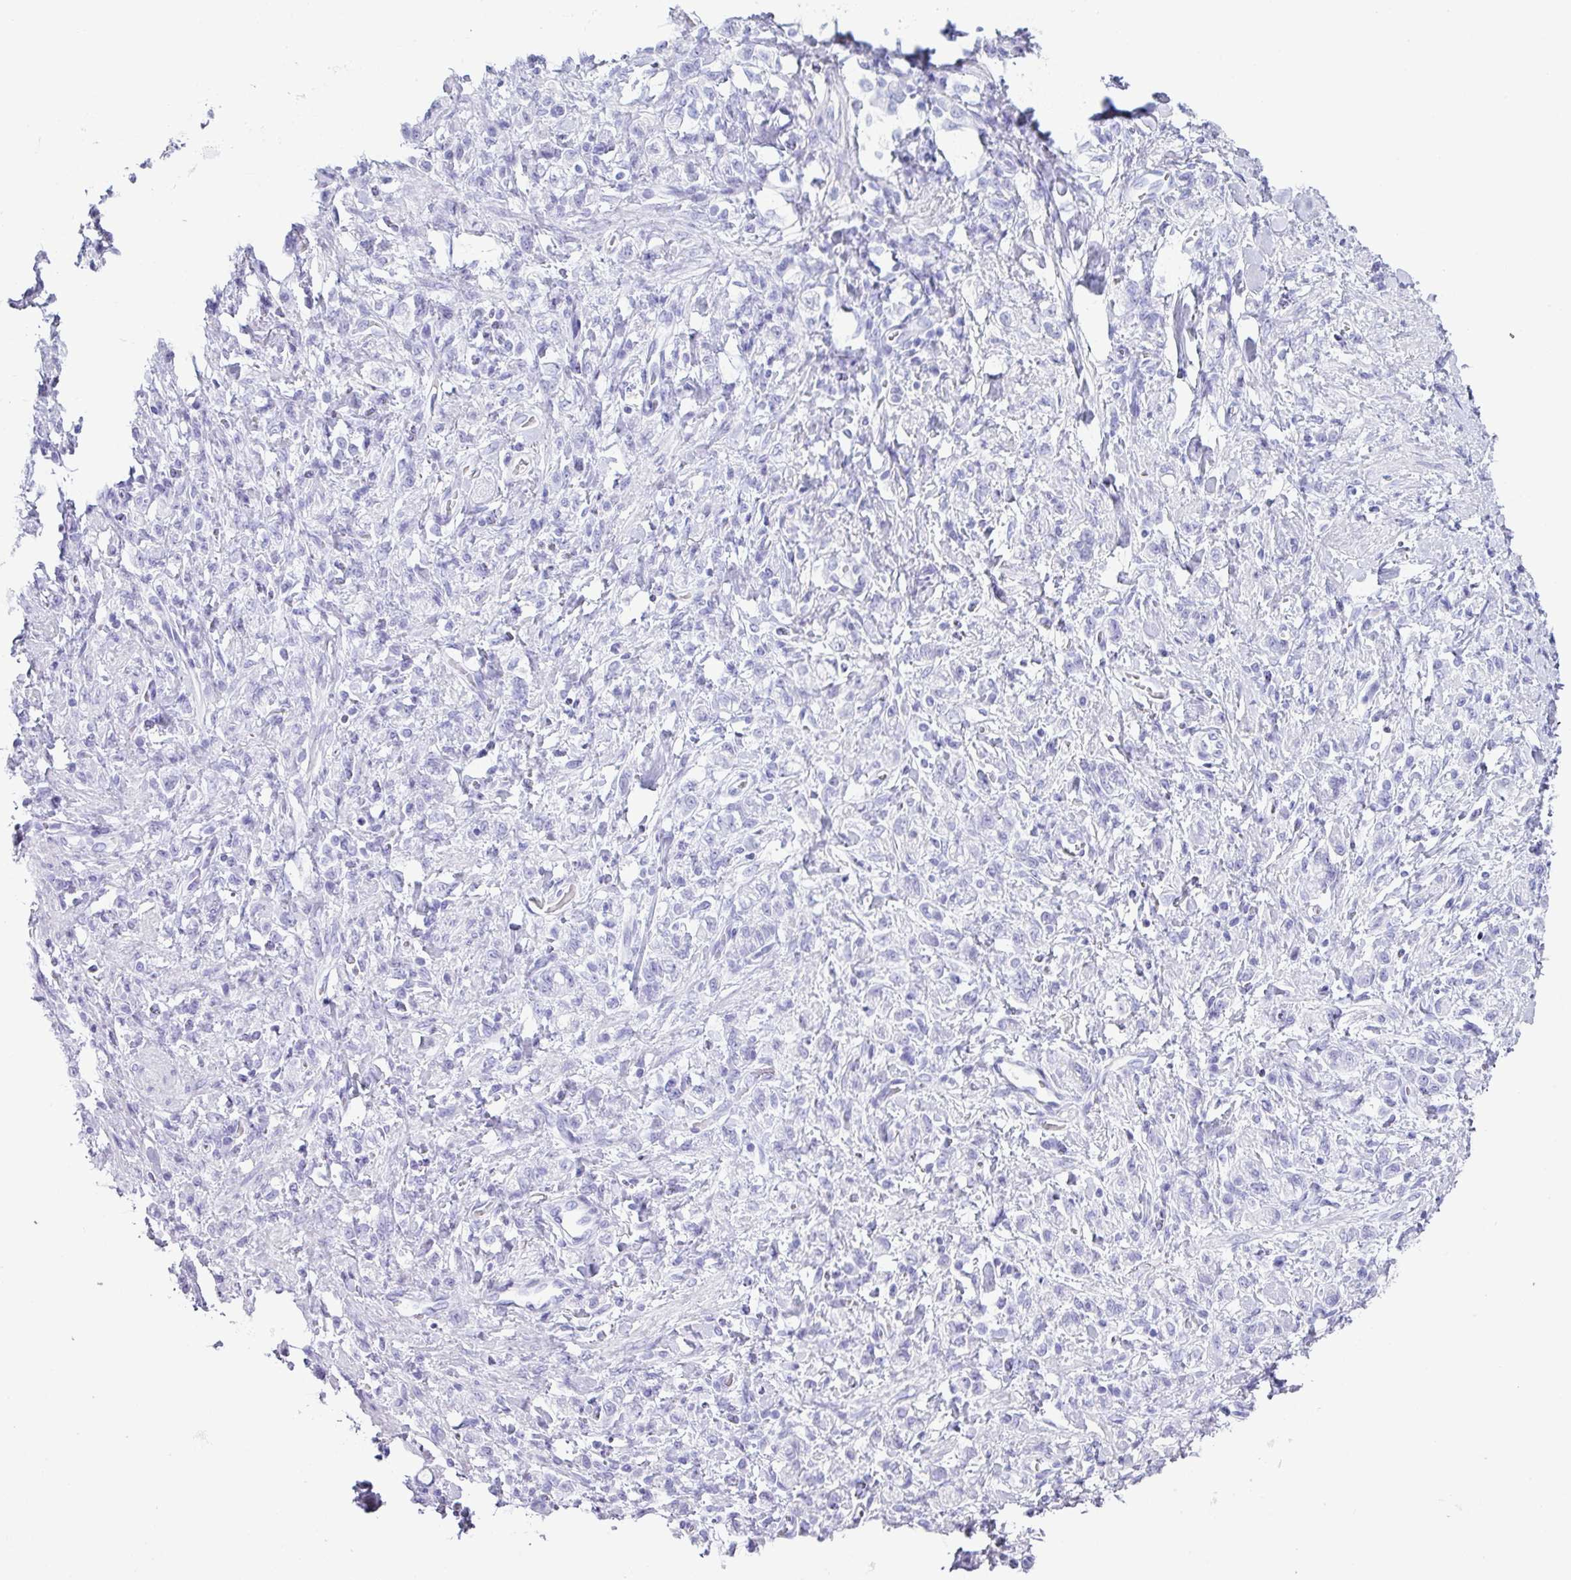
{"staining": {"intensity": "negative", "quantity": "none", "location": "none"}, "tissue": "stomach cancer", "cell_type": "Tumor cells", "image_type": "cancer", "snomed": [{"axis": "morphology", "description": "Adenocarcinoma, NOS"}, {"axis": "topography", "description": "Stomach"}], "caption": "Stomach cancer (adenocarcinoma) was stained to show a protein in brown. There is no significant expression in tumor cells.", "gene": "ABCC5", "patient": {"sex": "male", "age": 77}}